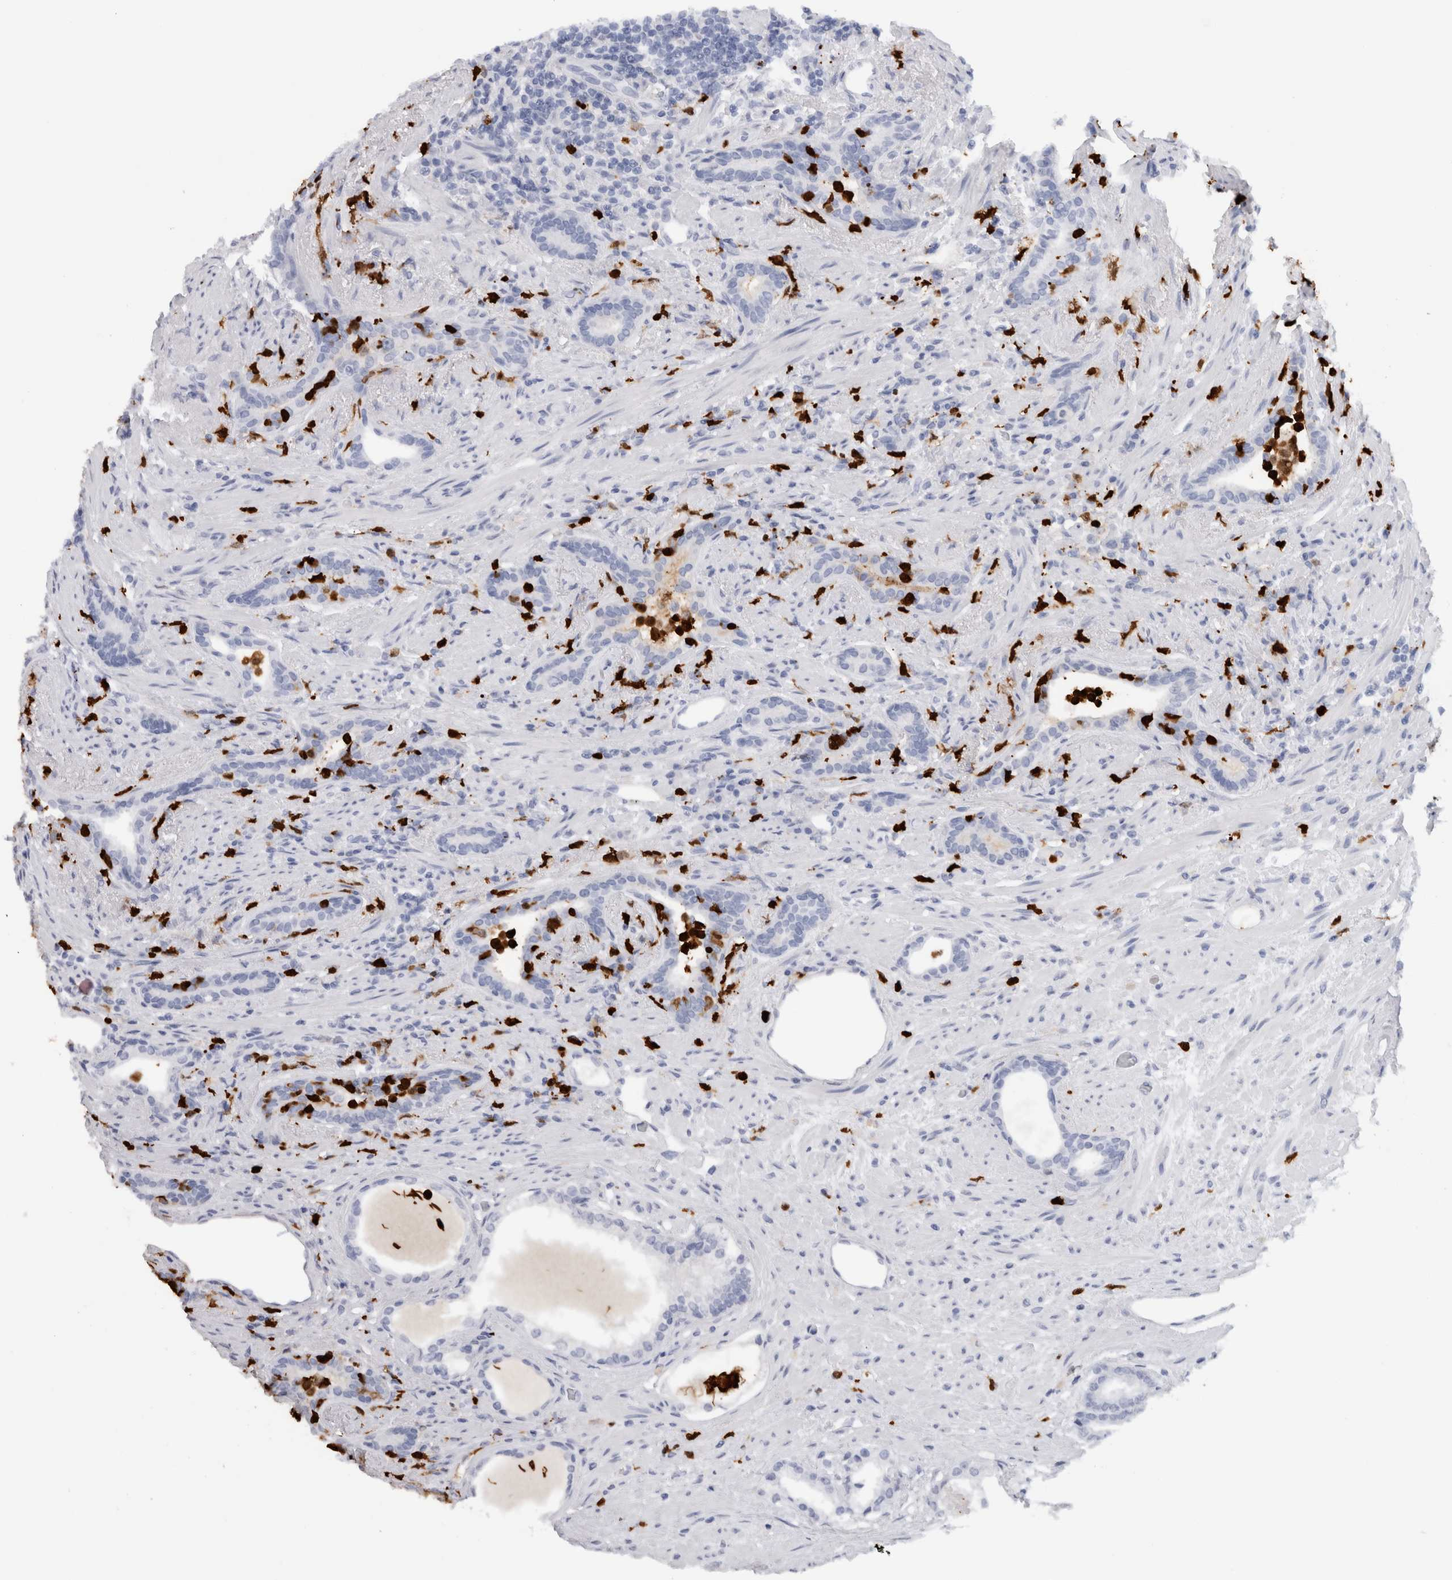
{"staining": {"intensity": "negative", "quantity": "none", "location": "none"}, "tissue": "prostate cancer", "cell_type": "Tumor cells", "image_type": "cancer", "snomed": [{"axis": "morphology", "description": "Adenocarcinoma, High grade"}, {"axis": "topography", "description": "Prostate"}], "caption": "IHC image of human prostate high-grade adenocarcinoma stained for a protein (brown), which displays no positivity in tumor cells.", "gene": "S100A8", "patient": {"sex": "male", "age": 71}}